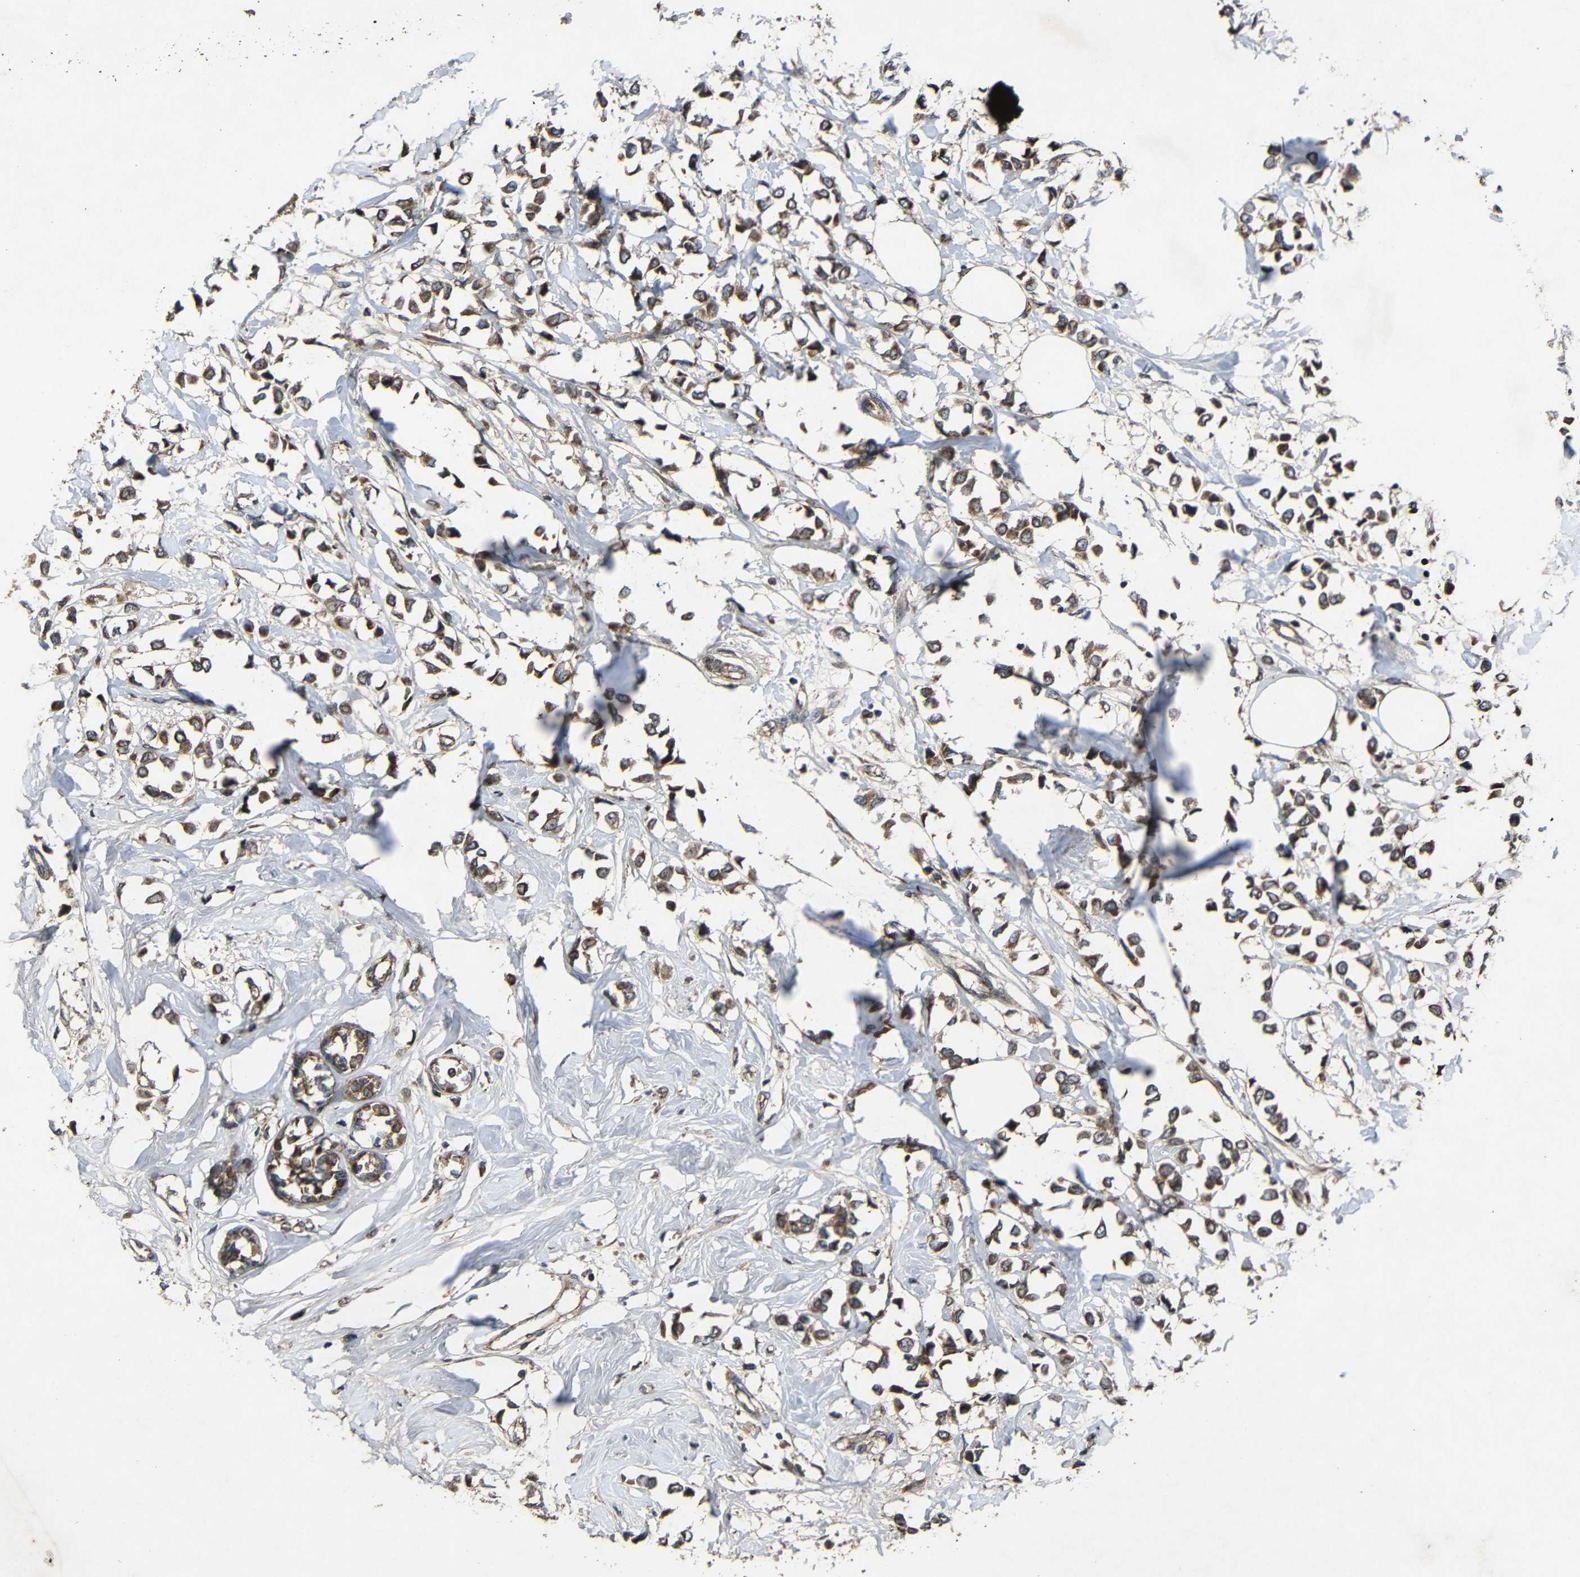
{"staining": {"intensity": "strong", "quantity": ">75%", "location": "cytoplasmic/membranous"}, "tissue": "breast cancer", "cell_type": "Tumor cells", "image_type": "cancer", "snomed": [{"axis": "morphology", "description": "Lobular carcinoma"}, {"axis": "topography", "description": "Breast"}], "caption": "A brown stain labels strong cytoplasmic/membranous expression of a protein in human breast cancer (lobular carcinoma) tumor cells. Ihc stains the protein of interest in brown and the nuclei are stained blue.", "gene": "C1GALT1", "patient": {"sex": "female", "age": 51}}